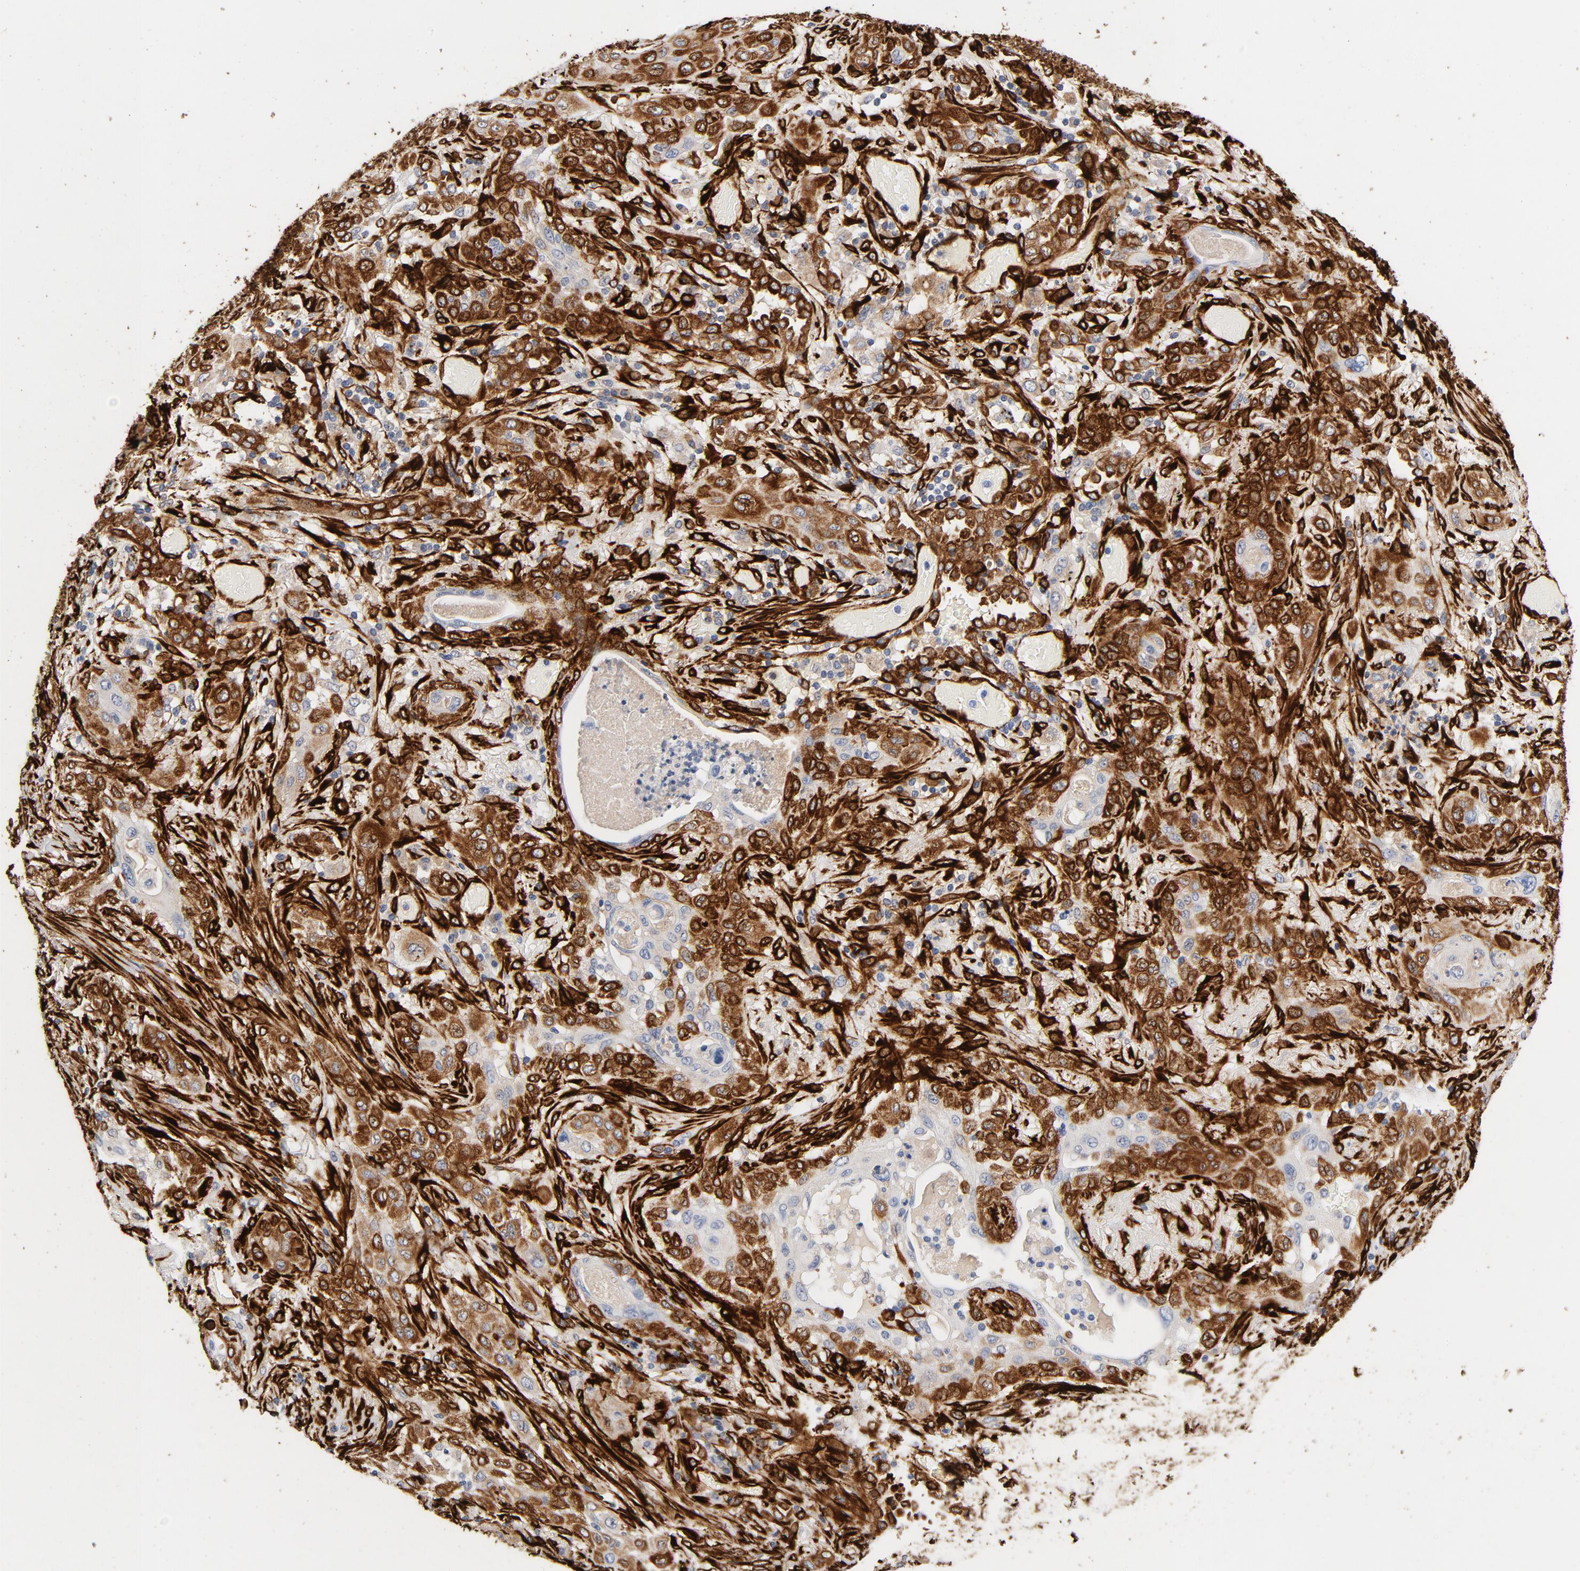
{"staining": {"intensity": "moderate", "quantity": ">75%", "location": "cytoplasmic/membranous"}, "tissue": "lung cancer", "cell_type": "Tumor cells", "image_type": "cancer", "snomed": [{"axis": "morphology", "description": "Squamous cell carcinoma, NOS"}, {"axis": "topography", "description": "Lung"}], "caption": "Immunohistochemical staining of squamous cell carcinoma (lung) demonstrates moderate cytoplasmic/membranous protein staining in approximately >75% of tumor cells. (DAB (3,3'-diaminobenzidine) = brown stain, brightfield microscopy at high magnification).", "gene": "SERPINH1", "patient": {"sex": "female", "age": 47}}